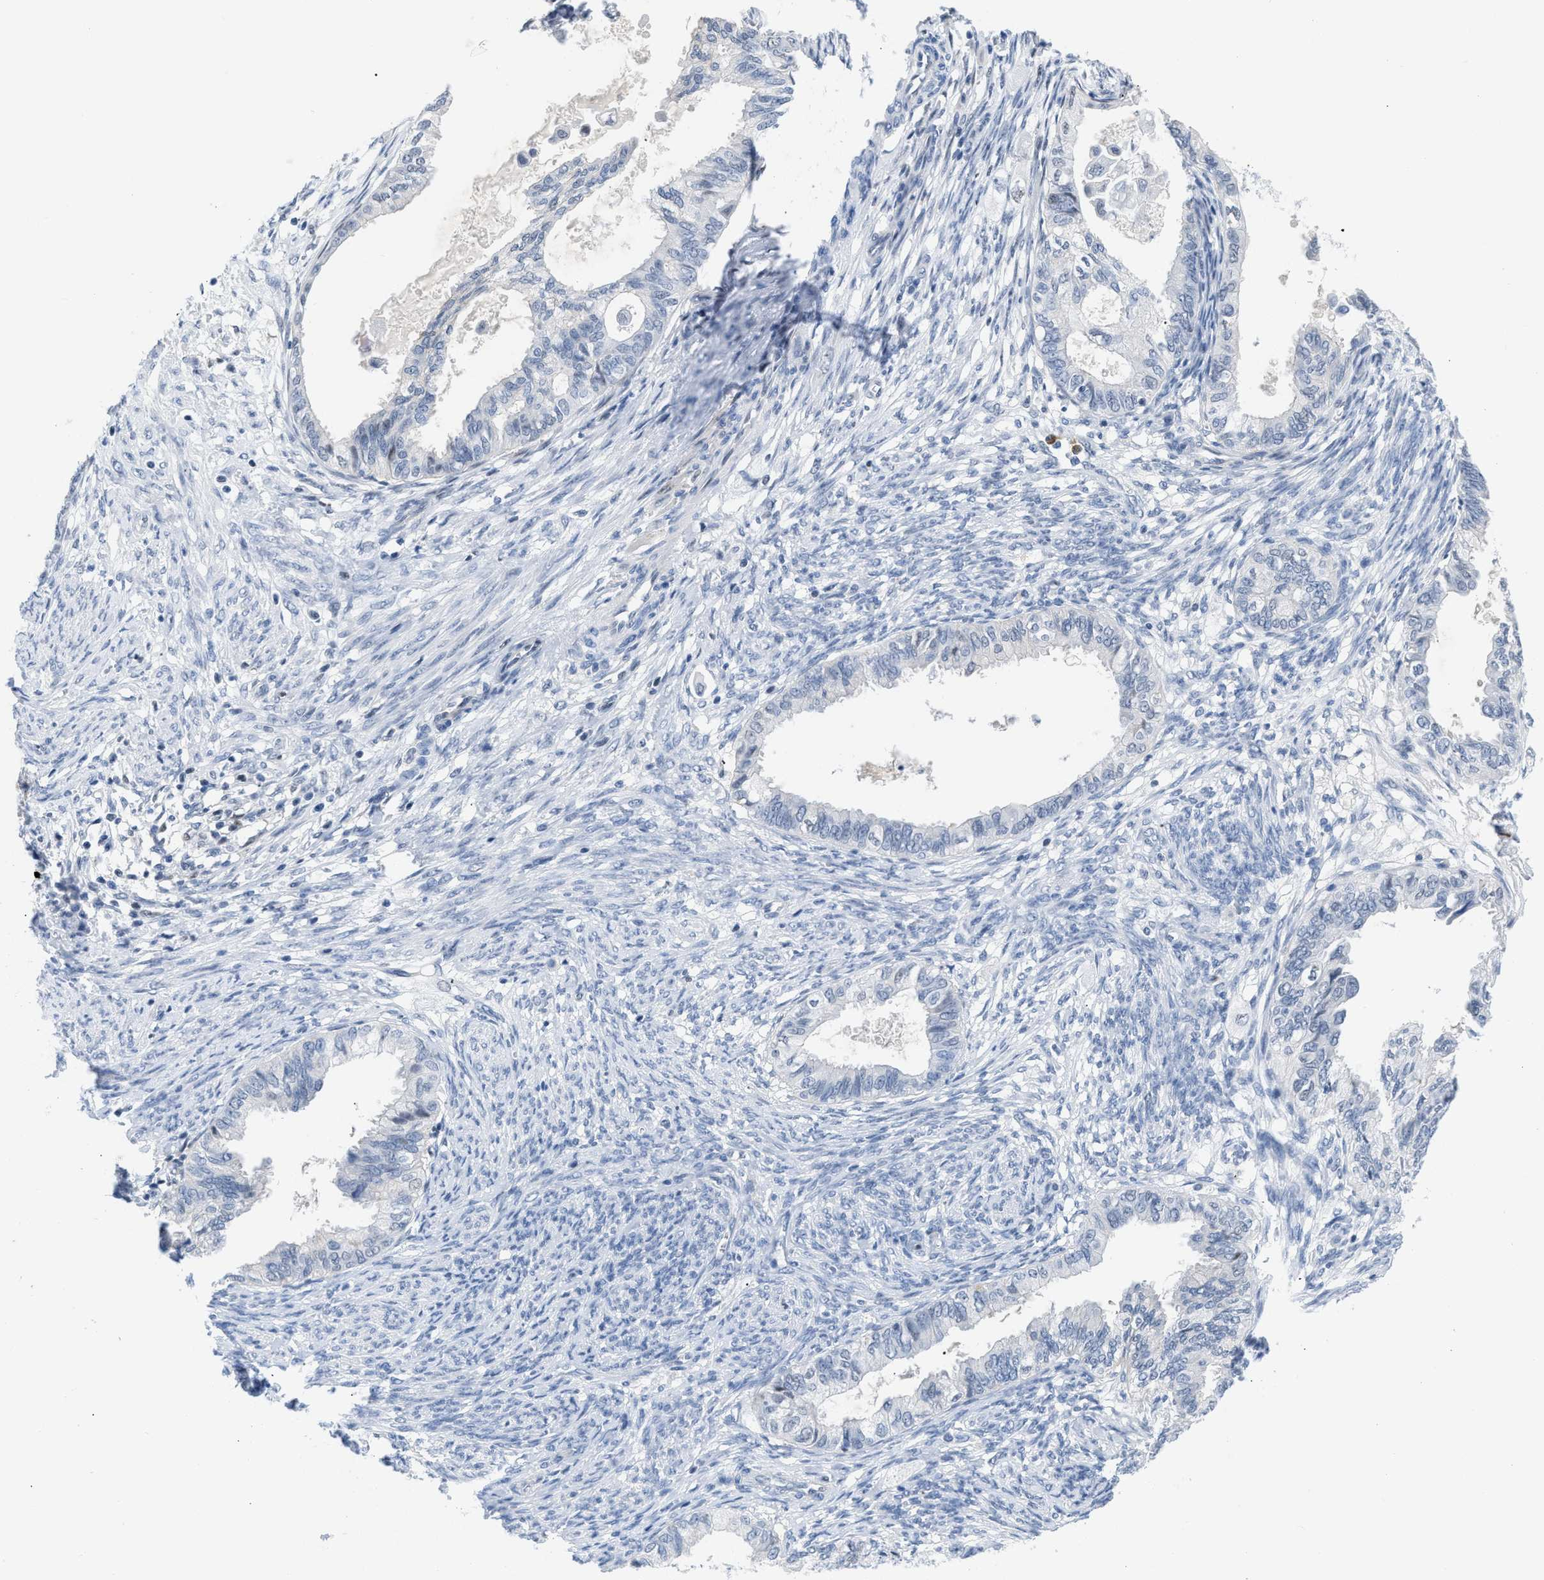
{"staining": {"intensity": "negative", "quantity": "none", "location": "none"}, "tissue": "cervical cancer", "cell_type": "Tumor cells", "image_type": "cancer", "snomed": [{"axis": "morphology", "description": "Normal tissue, NOS"}, {"axis": "morphology", "description": "Adenocarcinoma, NOS"}, {"axis": "topography", "description": "Cervix"}, {"axis": "topography", "description": "Endometrium"}], "caption": "Immunohistochemistry image of neoplastic tissue: adenocarcinoma (cervical) stained with DAB (3,3'-diaminobenzidine) demonstrates no significant protein expression in tumor cells.", "gene": "BOLL", "patient": {"sex": "female", "age": 86}}